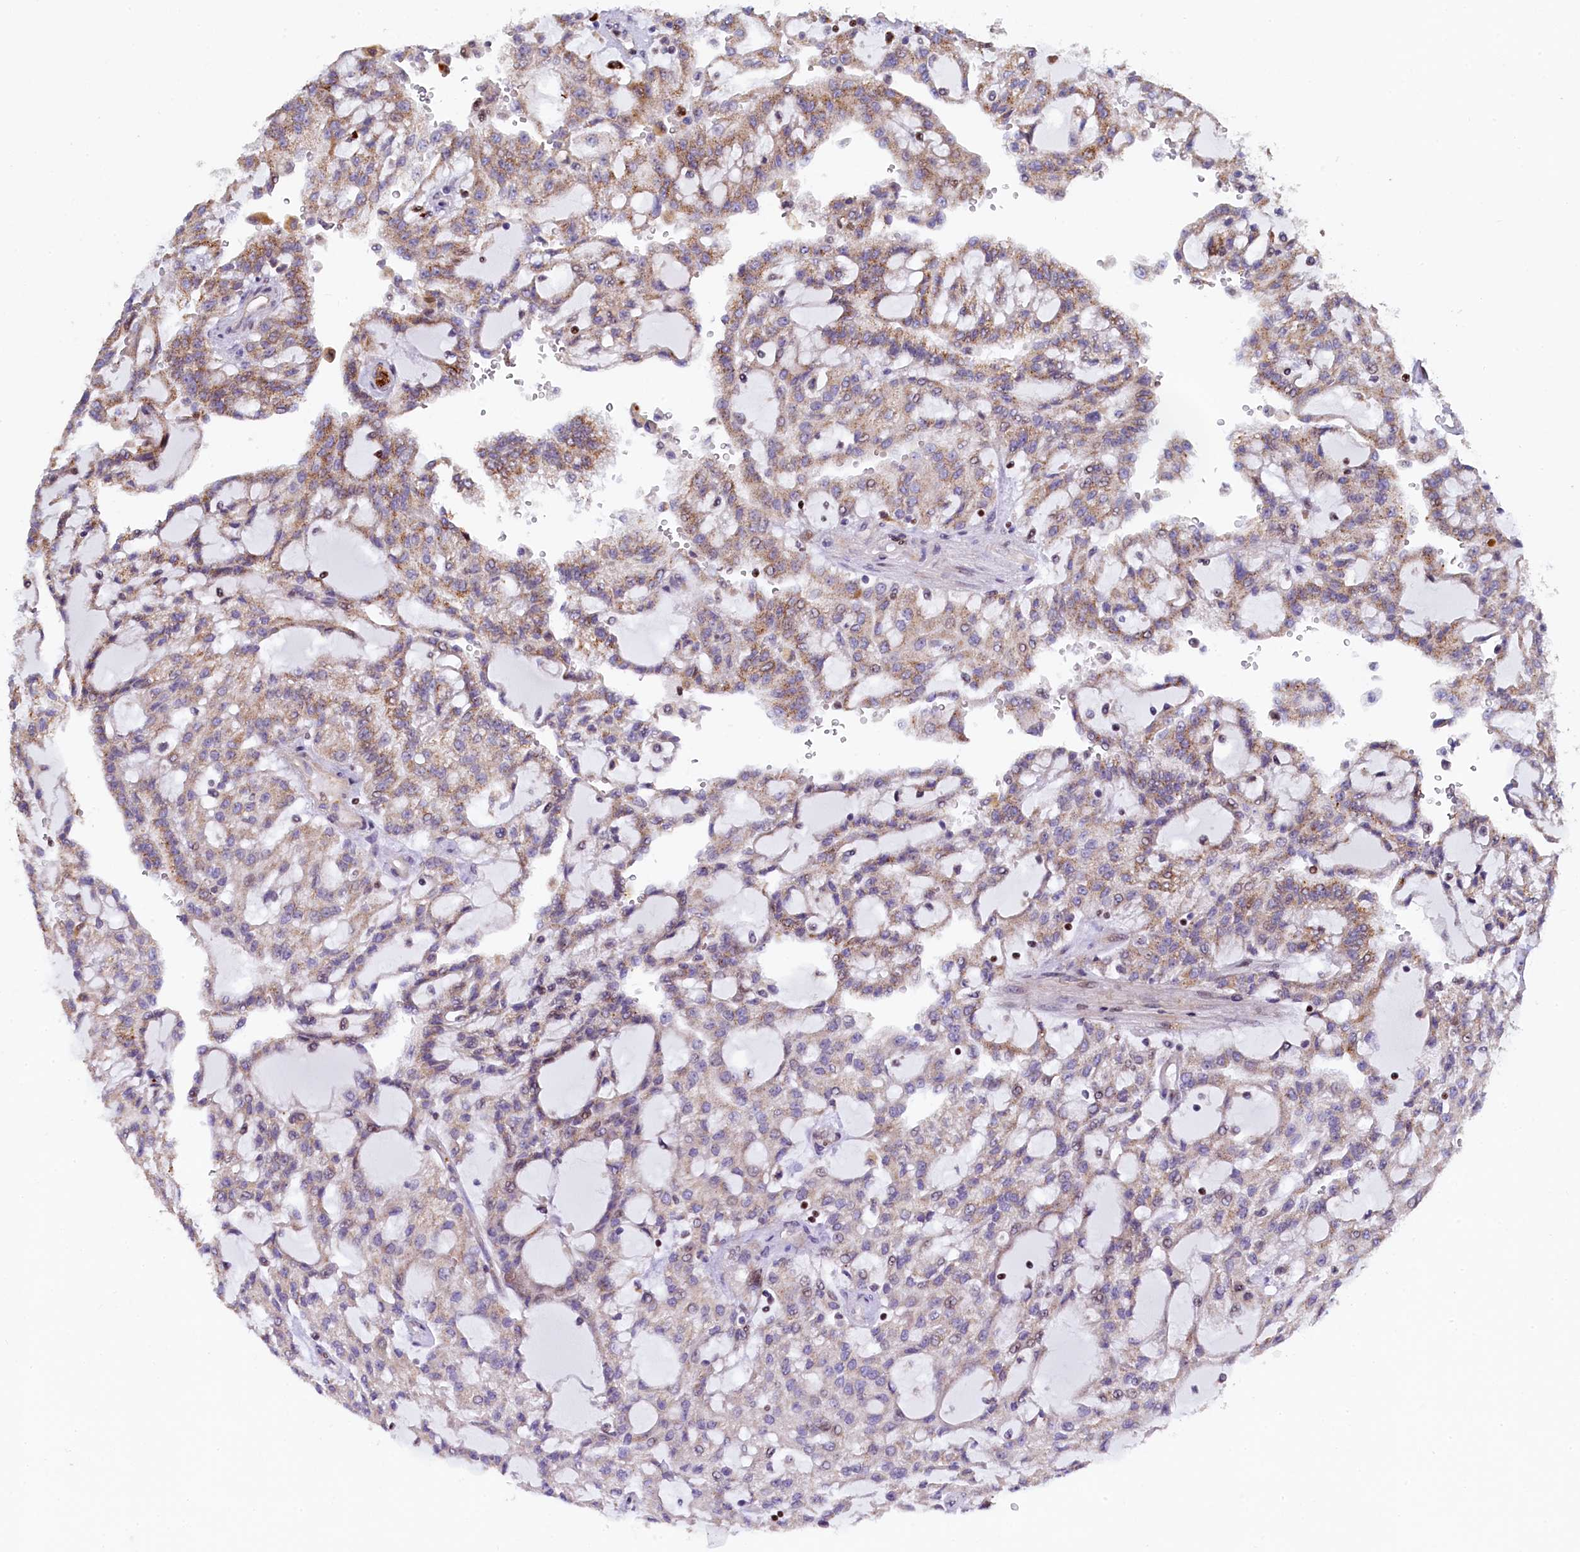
{"staining": {"intensity": "weak", "quantity": "25%-75%", "location": "cytoplasmic/membranous"}, "tissue": "renal cancer", "cell_type": "Tumor cells", "image_type": "cancer", "snomed": [{"axis": "morphology", "description": "Adenocarcinoma, NOS"}, {"axis": "topography", "description": "Kidney"}], "caption": "Immunohistochemistry (IHC) histopathology image of human renal cancer stained for a protein (brown), which reveals low levels of weak cytoplasmic/membranous expression in approximately 25%-75% of tumor cells.", "gene": "TGDS", "patient": {"sex": "male", "age": 63}}